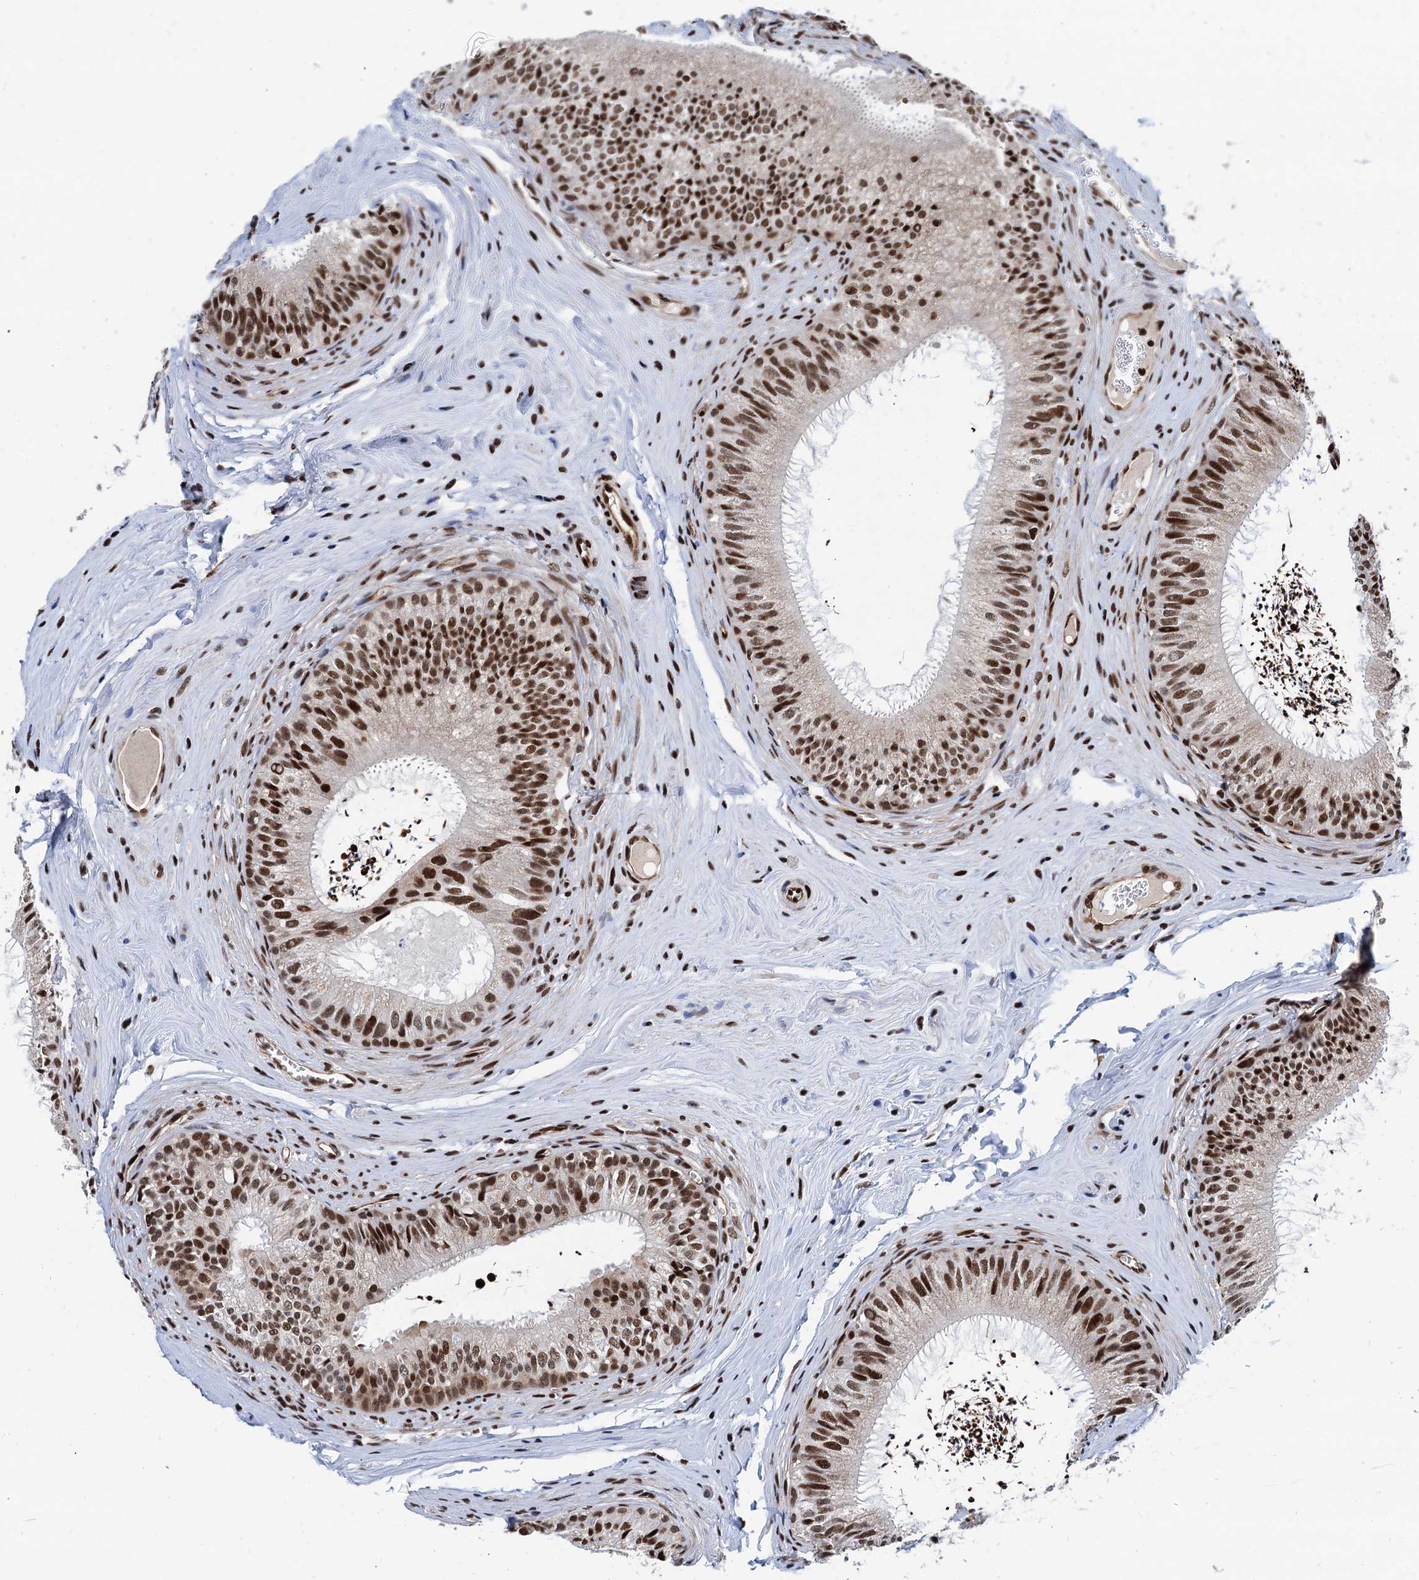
{"staining": {"intensity": "moderate", "quantity": ">75%", "location": "nuclear"}, "tissue": "epididymis", "cell_type": "Glandular cells", "image_type": "normal", "snomed": [{"axis": "morphology", "description": "Normal tissue, NOS"}, {"axis": "topography", "description": "Epididymis"}], "caption": "This histopathology image demonstrates immunohistochemistry (IHC) staining of unremarkable epididymis, with medium moderate nuclear expression in about >75% of glandular cells.", "gene": "PPP4R1", "patient": {"sex": "male", "age": 46}}